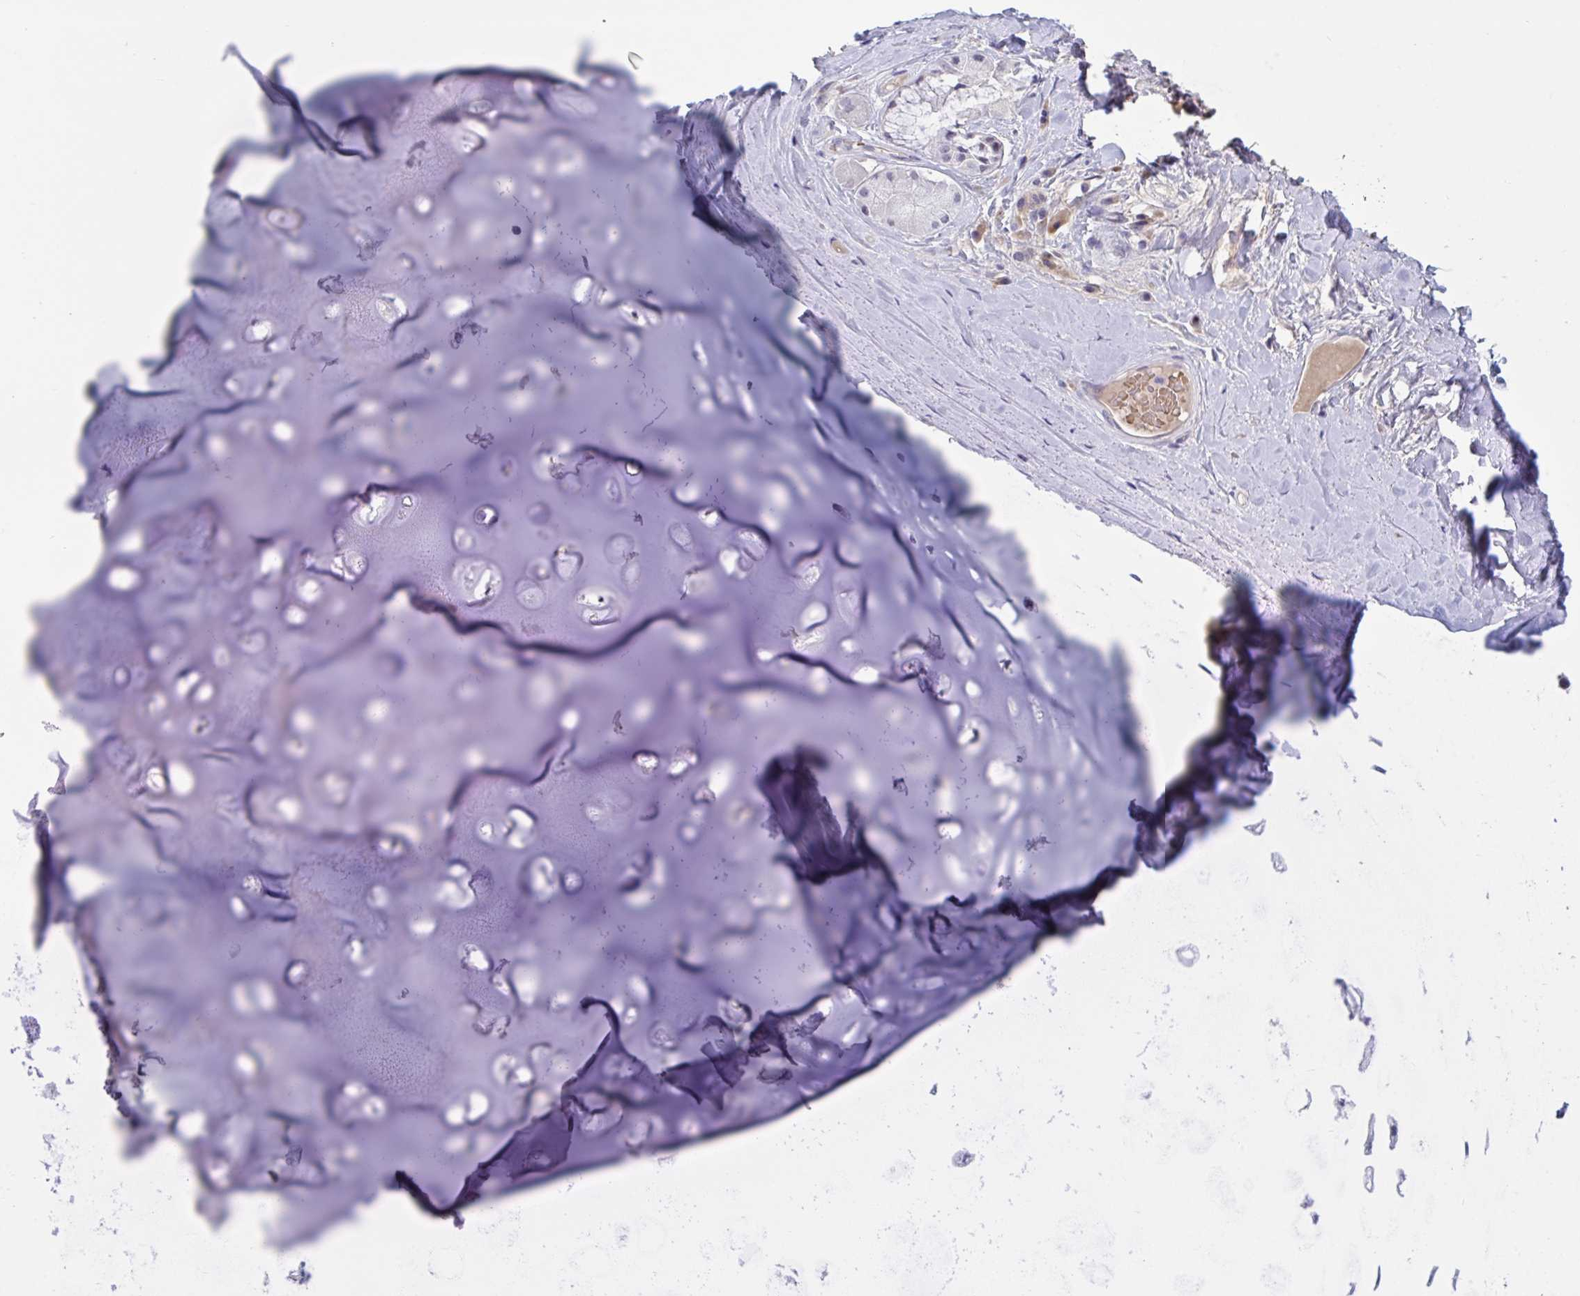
{"staining": {"intensity": "negative", "quantity": "none", "location": "none"}, "tissue": "adipose tissue", "cell_type": "Adipocytes", "image_type": "normal", "snomed": [{"axis": "morphology", "description": "Normal tissue, NOS"}, {"axis": "topography", "description": "Cartilage tissue"}, {"axis": "topography", "description": "Bronchus"}], "caption": "The micrograph shows no staining of adipocytes in benign adipose tissue.", "gene": "CNGB3", "patient": {"sex": "male", "age": 64}}